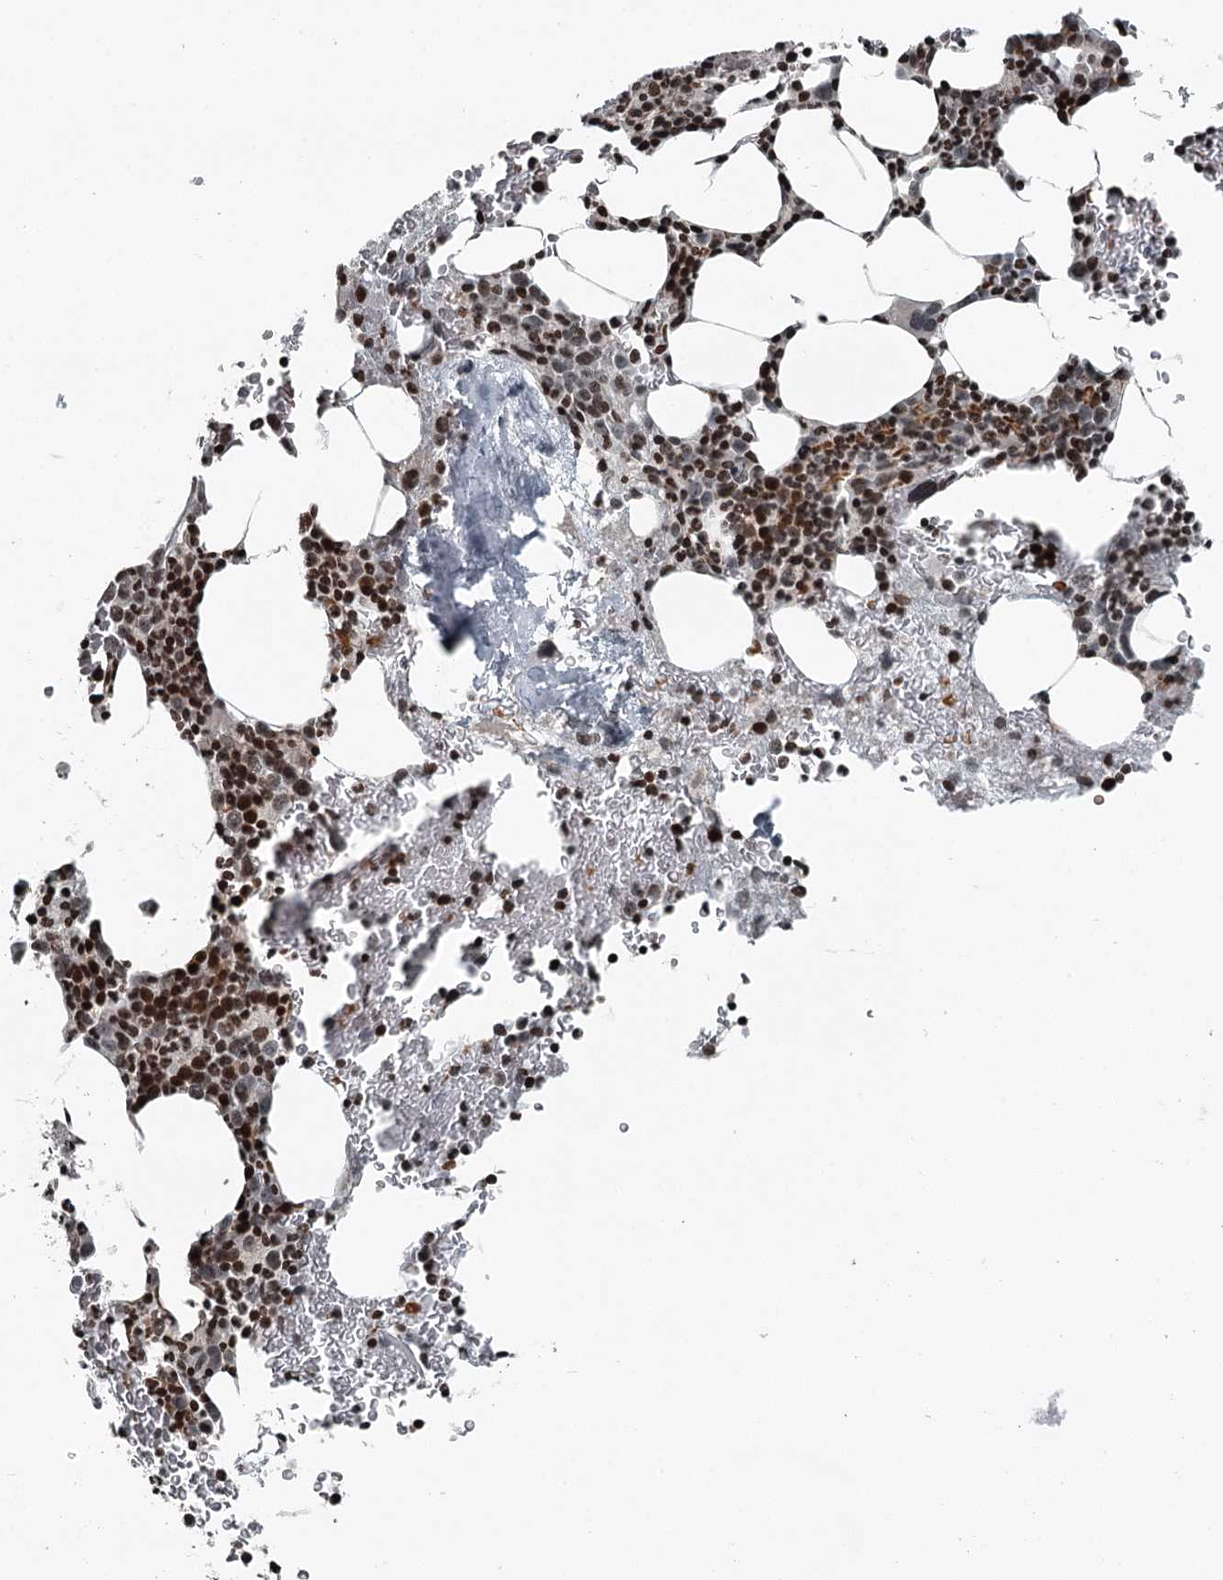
{"staining": {"intensity": "strong", "quantity": "25%-75%", "location": "nuclear"}, "tissue": "bone marrow", "cell_type": "Hematopoietic cells", "image_type": "normal", "snomed": [{"axis": "morphology", "description": "Normal tissue, NOS"}, {"axis": "topography", "description": "Bone marrow"}], "caption": "Brown immunohistochemical staining in normal bone marrow reveals strong nuclear staining in approximately 25%-75% of hematopoietic cells.", "gene": "RASSF8", "patient": {"sex": "male", "age": 79}}